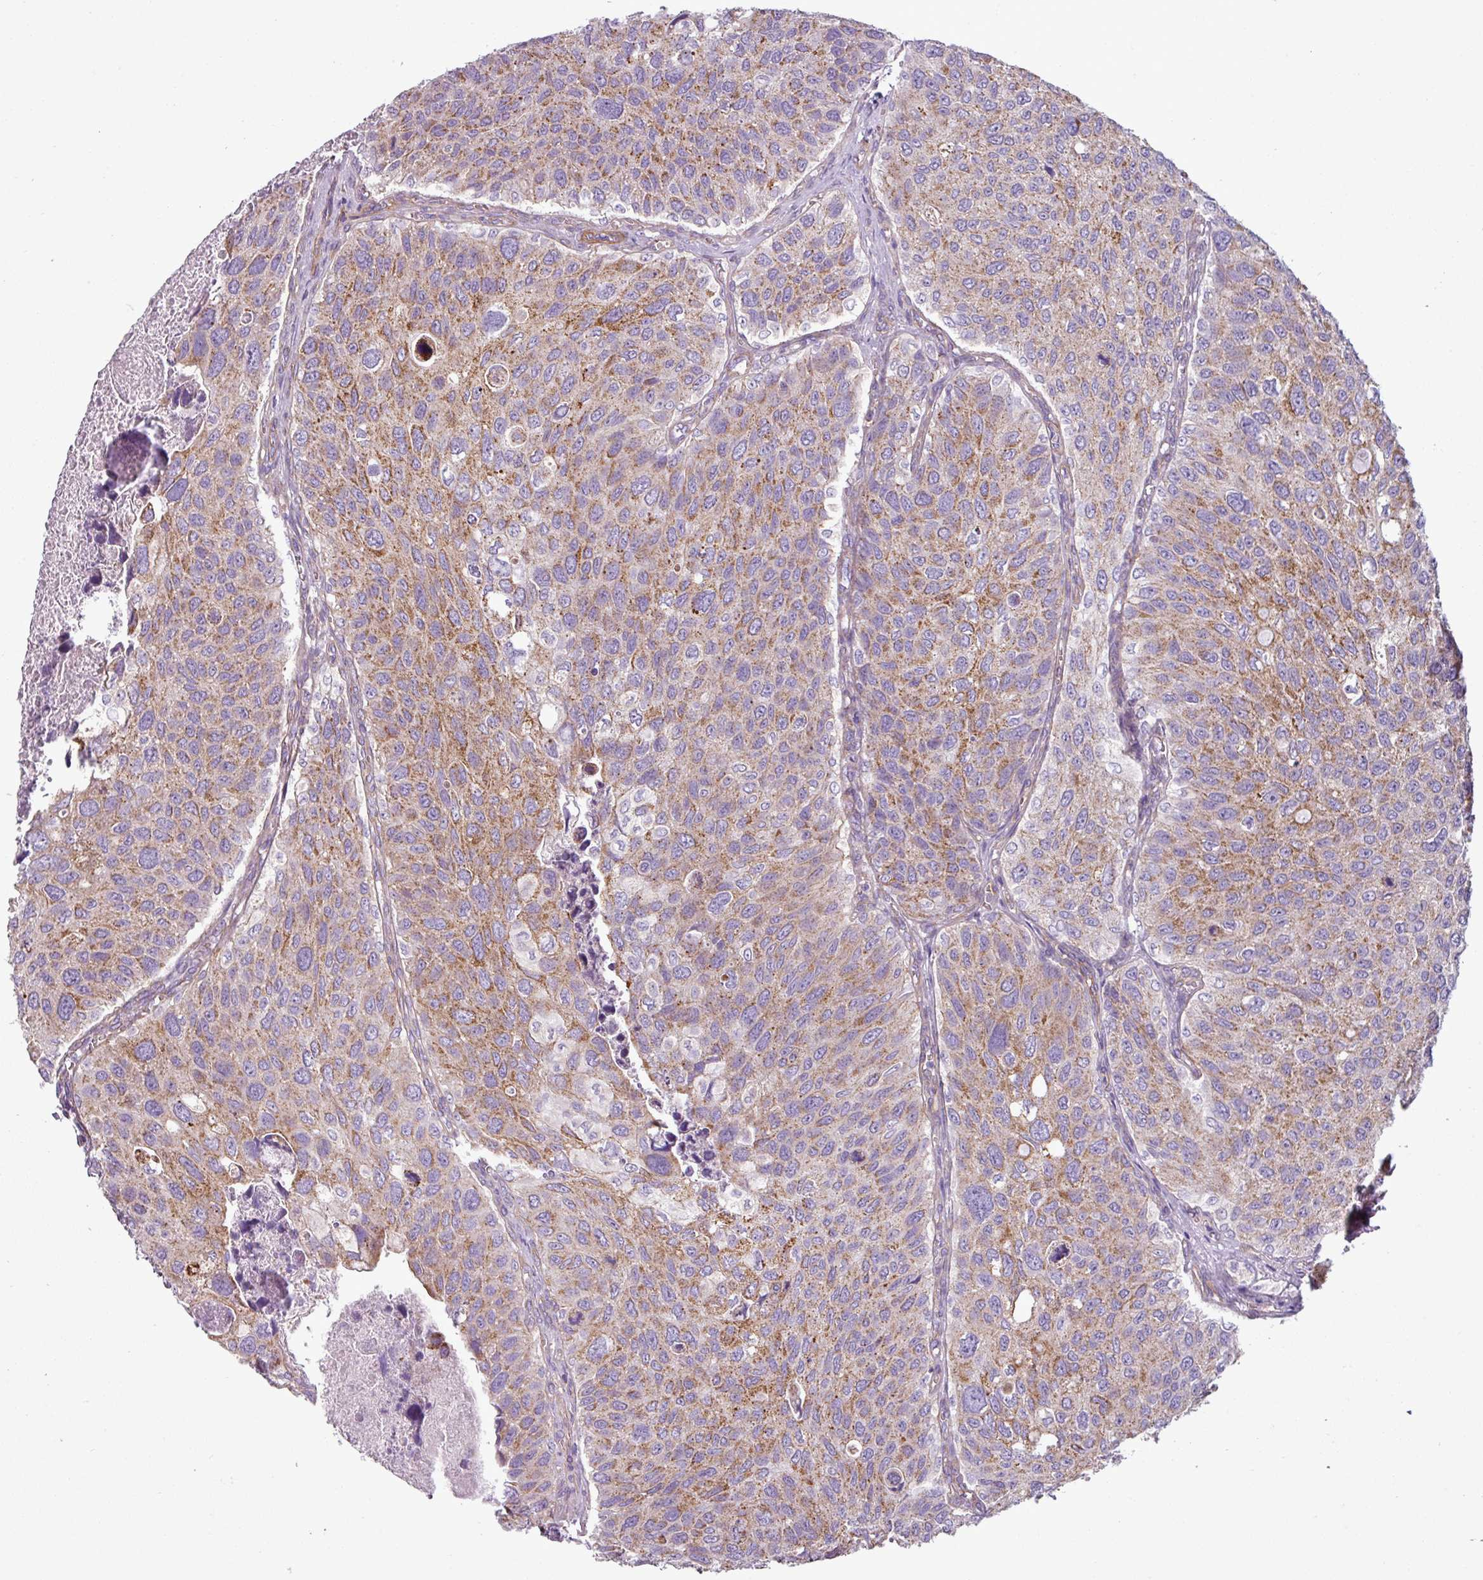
{"staining": {"intensity": "moderate", "quantity": "25%-75%", "location": "cytoplasmic/membranous"}, "tissue": "urothelial cancer", "cell_type": "Tumor cells", "image_type": "cancer", "snomed": [{"axis": "morphology", "description": "Urothelial carcinoma, NOS"}, {"axis": "topography", "description": "Urinary bladder"}], "caption": "Transitional cell carcinoma stained with DAB (3,3'-diaminobenzidine) immunohistochemistry demonstrates medium levels of moderate cytoplasmic/membranous expression in about 25%-75% of tumor cells.", "gene": "BTN2A2", "patient": {"sex": "male", "age": 80}}